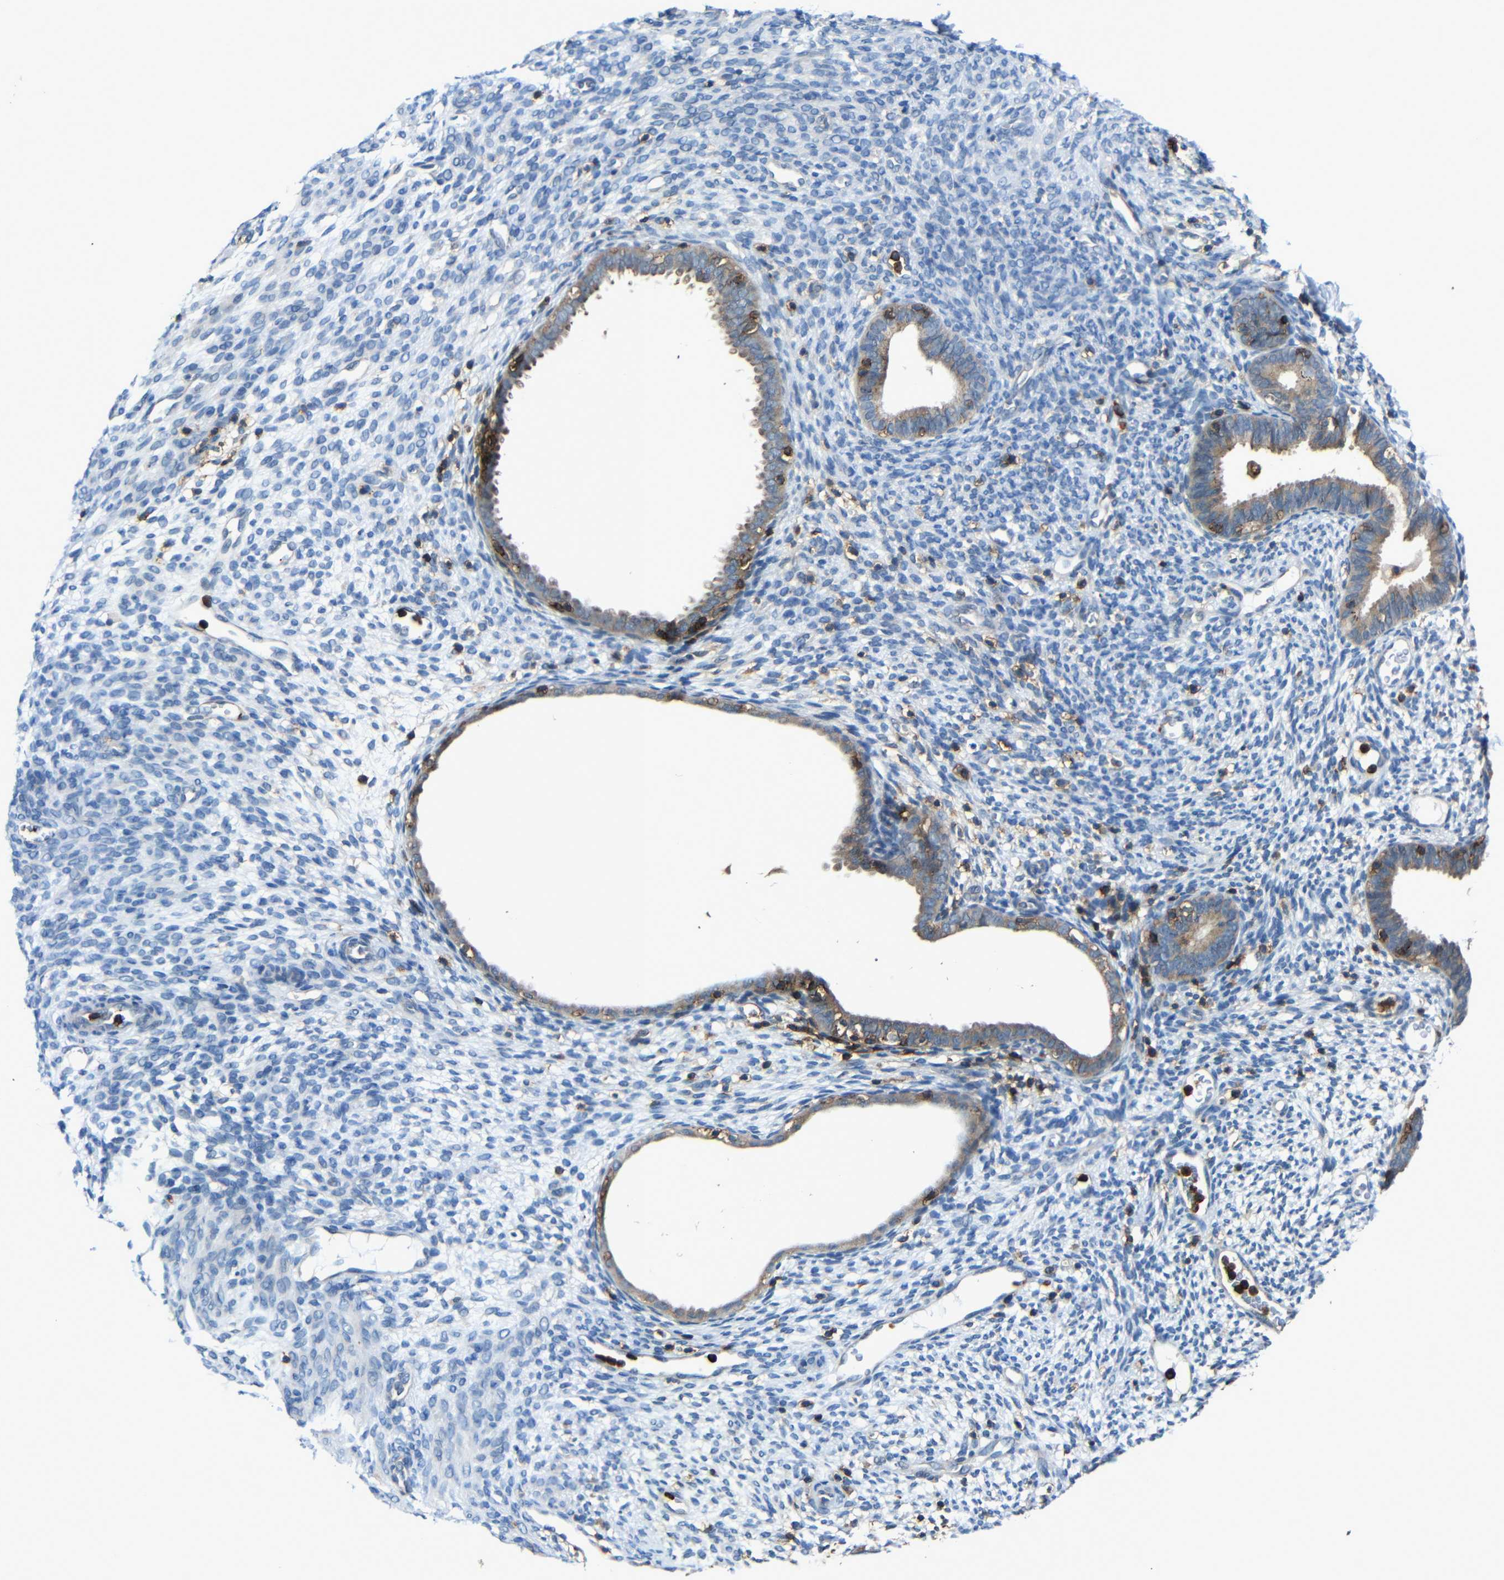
{"staining": {"intensity": "negative", "quantity": "none", "location": "none"}, "tissue": "endometrium", "cell_type": "Cells in endometrial stroma", "image_type": "normal", "snomed": [{"axis": "morphology", "description": "Normal tissue, NOS"}, {"axis": "morphology", "description": "Atrophy, NOS"}, {"axis": "topography", "description": "Uterus"}, {"axis": "topography", "description": "Endometrium"}], "caption": "Immunohistochemistry photomicrograph of benign endometrium stained for a protein (brown), which displays no expression in cells in endometrial stroma.", "gene": "P2RY12", "patient": {"sex": "female", "age": 68}}